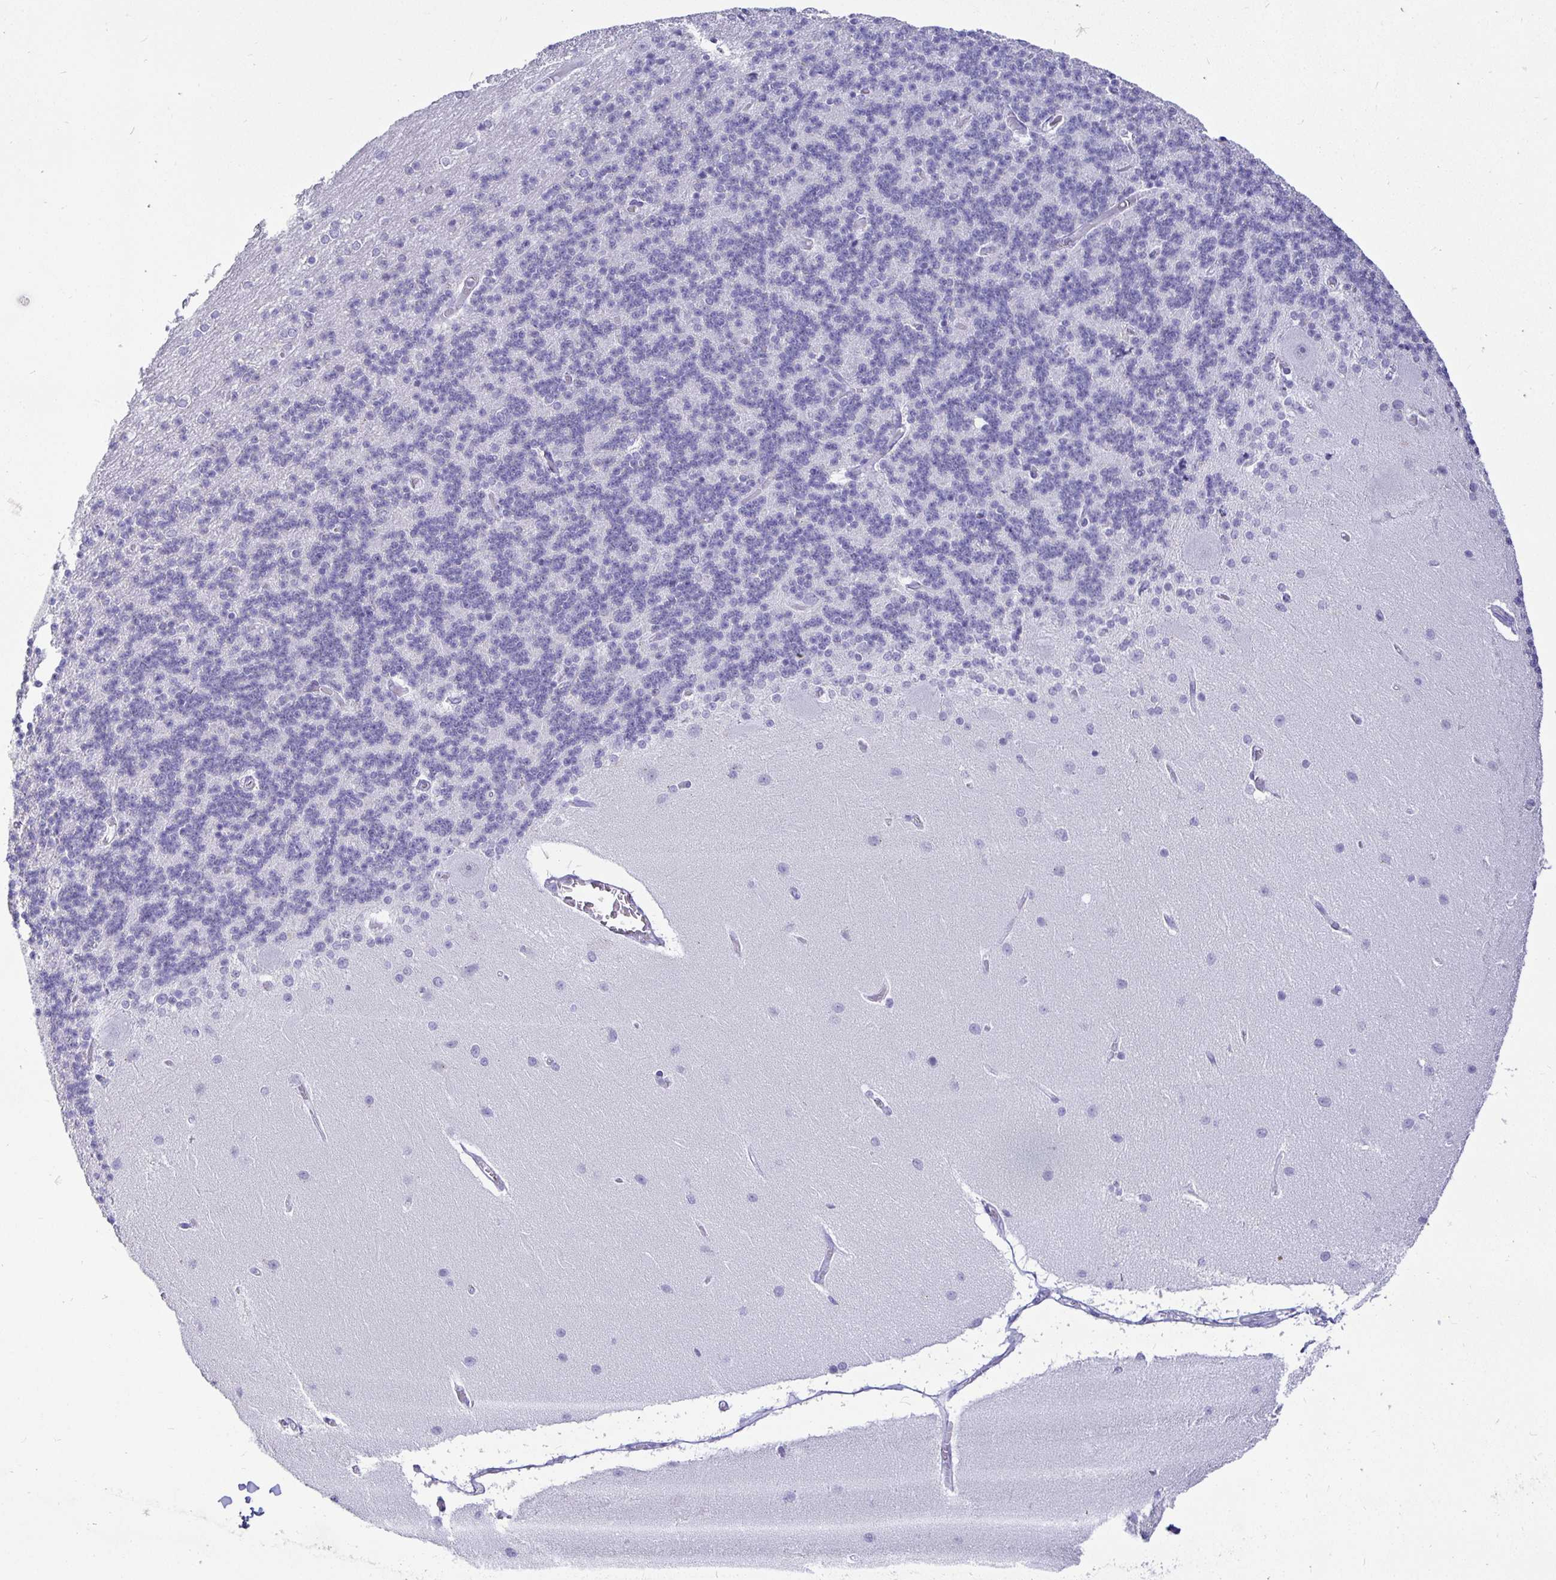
{"staining": {"intensity": "negative", "quantity": "none", "location": "none"}, "tissue": "cerebellum", "cell_type": "Cells in granular layer", "image_type": "normal", "snomed": [{"axis": "morphology", "description": "Normal tissue, NOS"}, {"axis": "topography", "description": "Cerebellum"}], "caption": "IHC photomicrograph of unremarkable cerebellum stained for a protein (brown), which reveals no staining in cells in granular layer.", "gene": "EZHIP", "patient": {"sex": "female", "age": 54}}